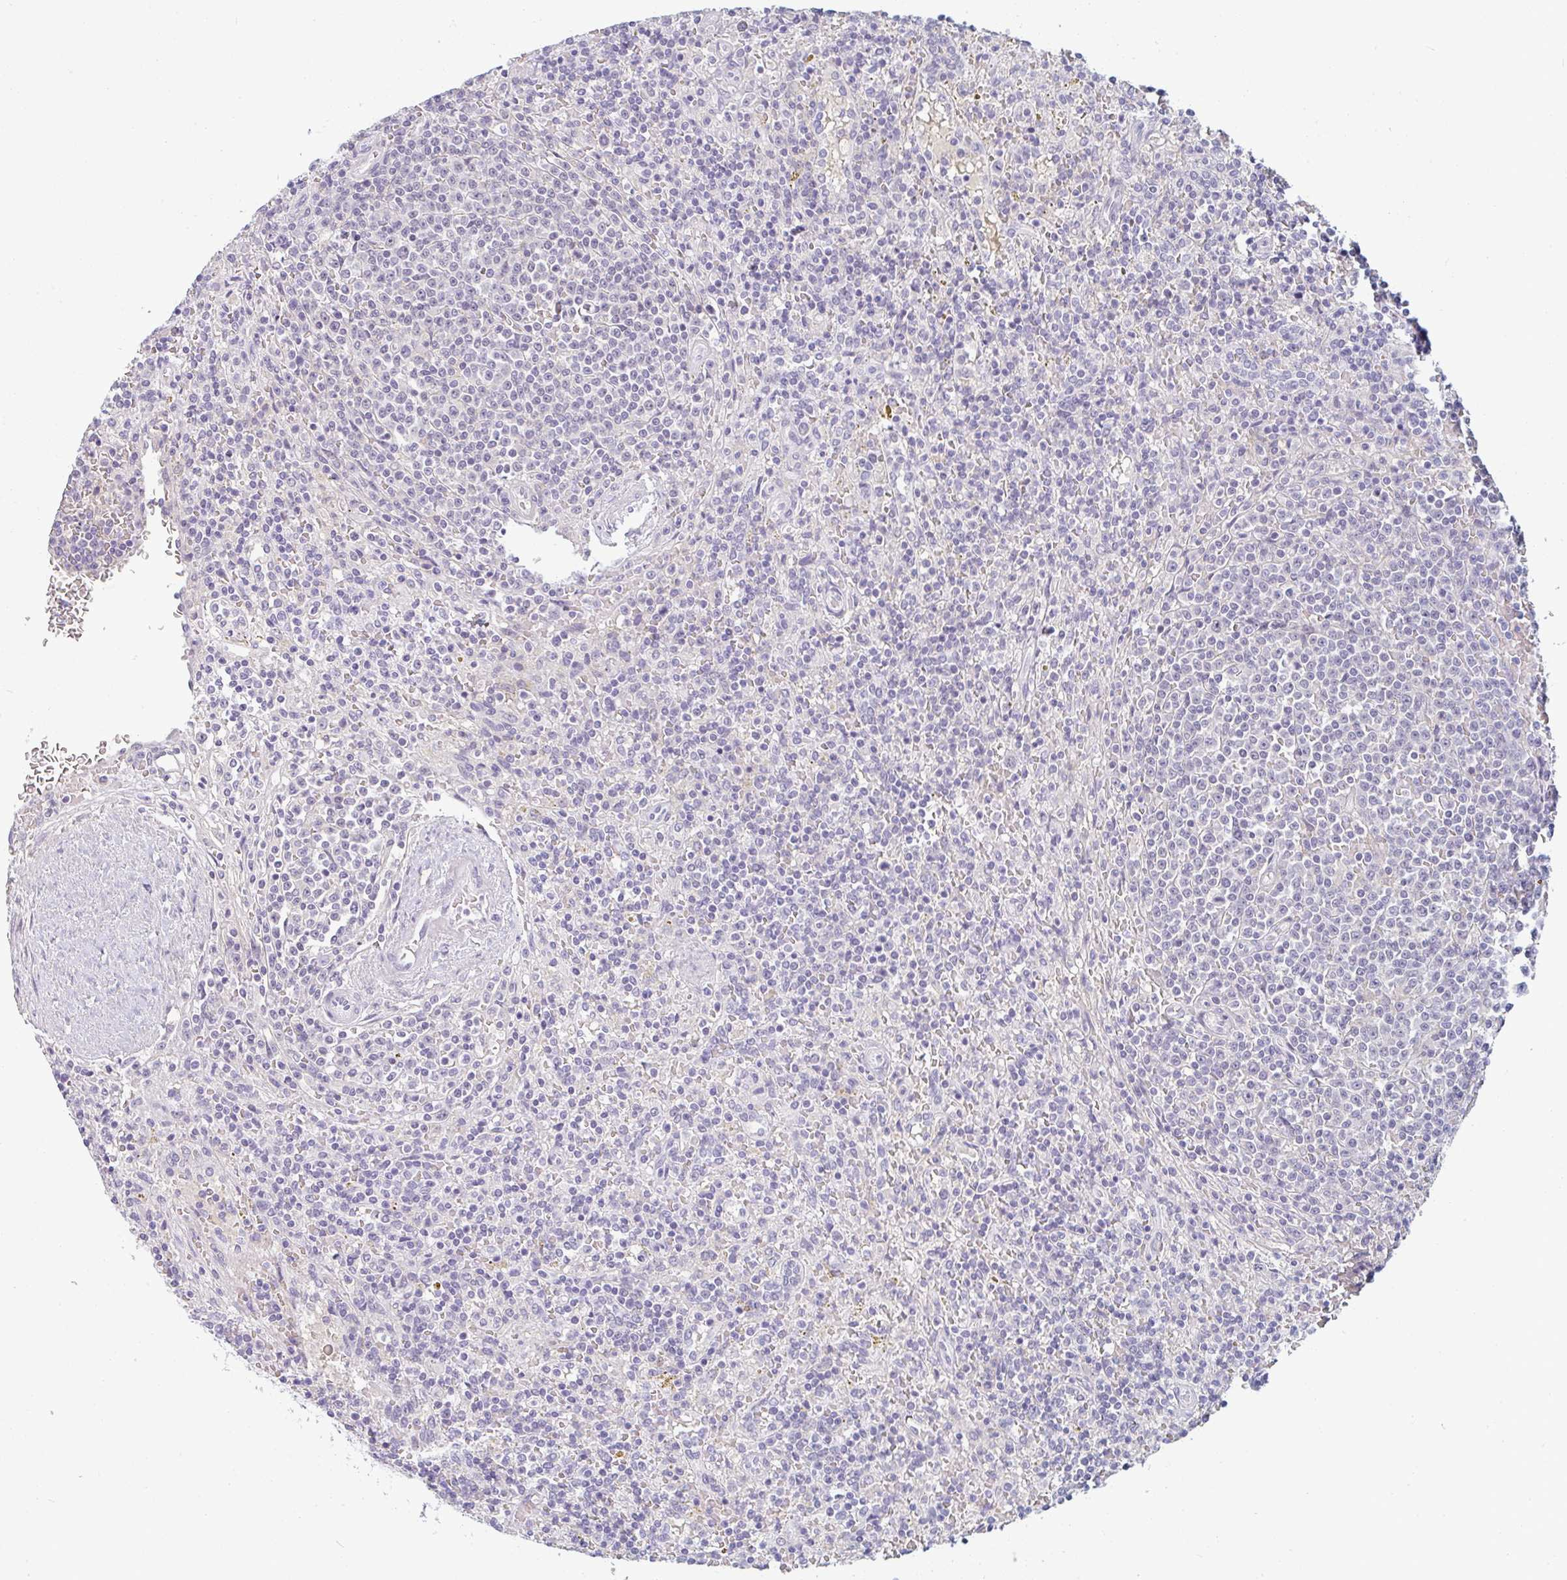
{"staining": {"intensity": "negative", "quantity": "none", "location": "none"}, "tissue": "lymphoma", "cell_type": "Tumor cells", "image_type": "cancer", "snomed": [{"axis": "morphology", "description": "Malignant lymphoma, non-Hodgkin's type, Low grade"}, {"axis": "topography", "description": "Spleen"}], "caption": "Tumor cells show no significant protein staining in lymphoma.", "gene": "PPFIA4", "patient": {"sex": "male", "age": 67}}